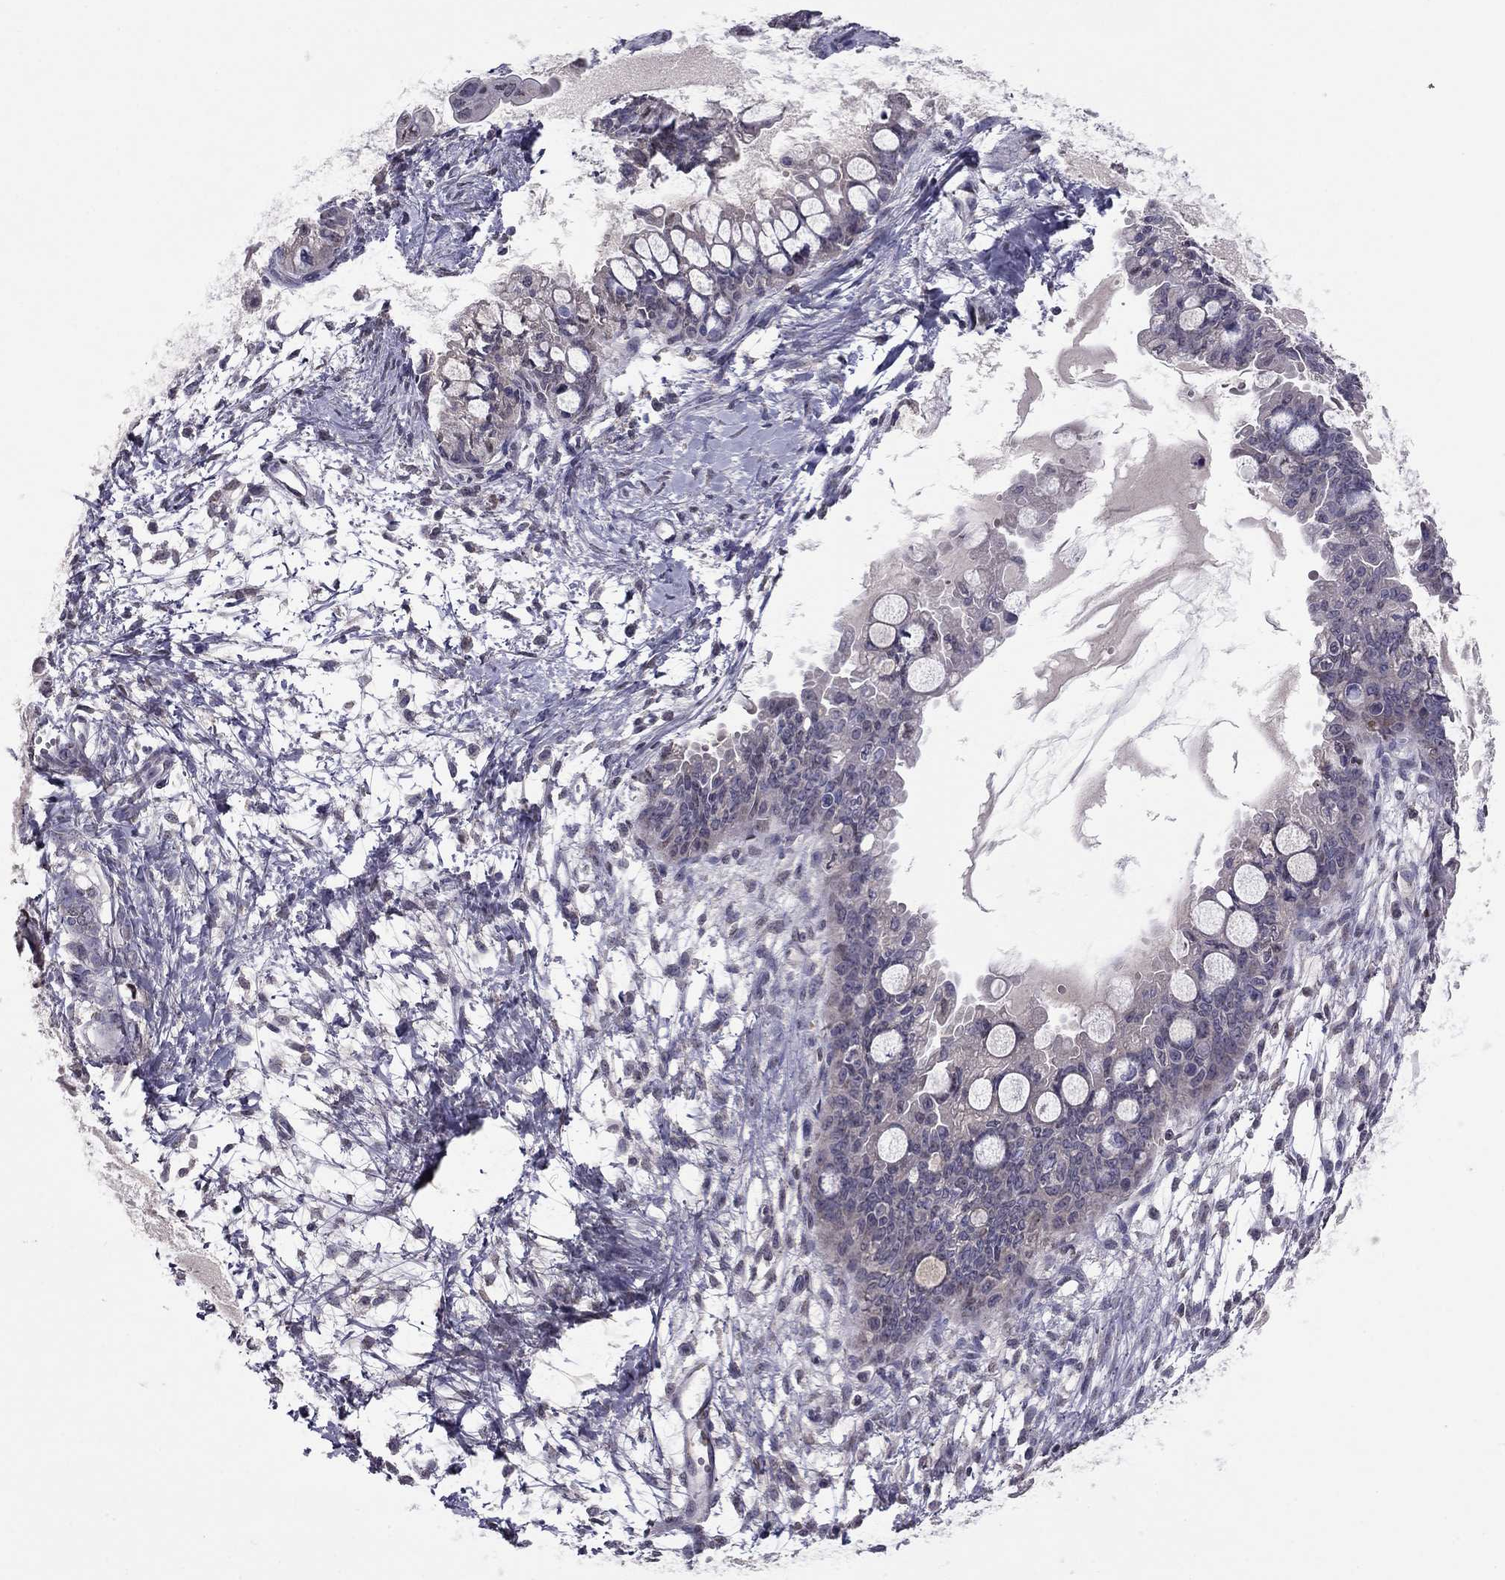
{"staining": {"intensity": "negative", "quantity": "none", "location": "none"}, "tissue": "ovarian cancer", "cell_type": "Tumor cells", "image_type": "cancer", "snomed": [{"axis": "morphology", "description": "Cystadenocarcinoma, mucinous, NOS"}, {"axis": "topography", "description": "Ovary"}], "caption": "Tumor cells show no significant positivity in ovarian mucinous cystadenocarcinoma.", "gene": "HCN1", "patient": {"sex": "female", "age": 63}}